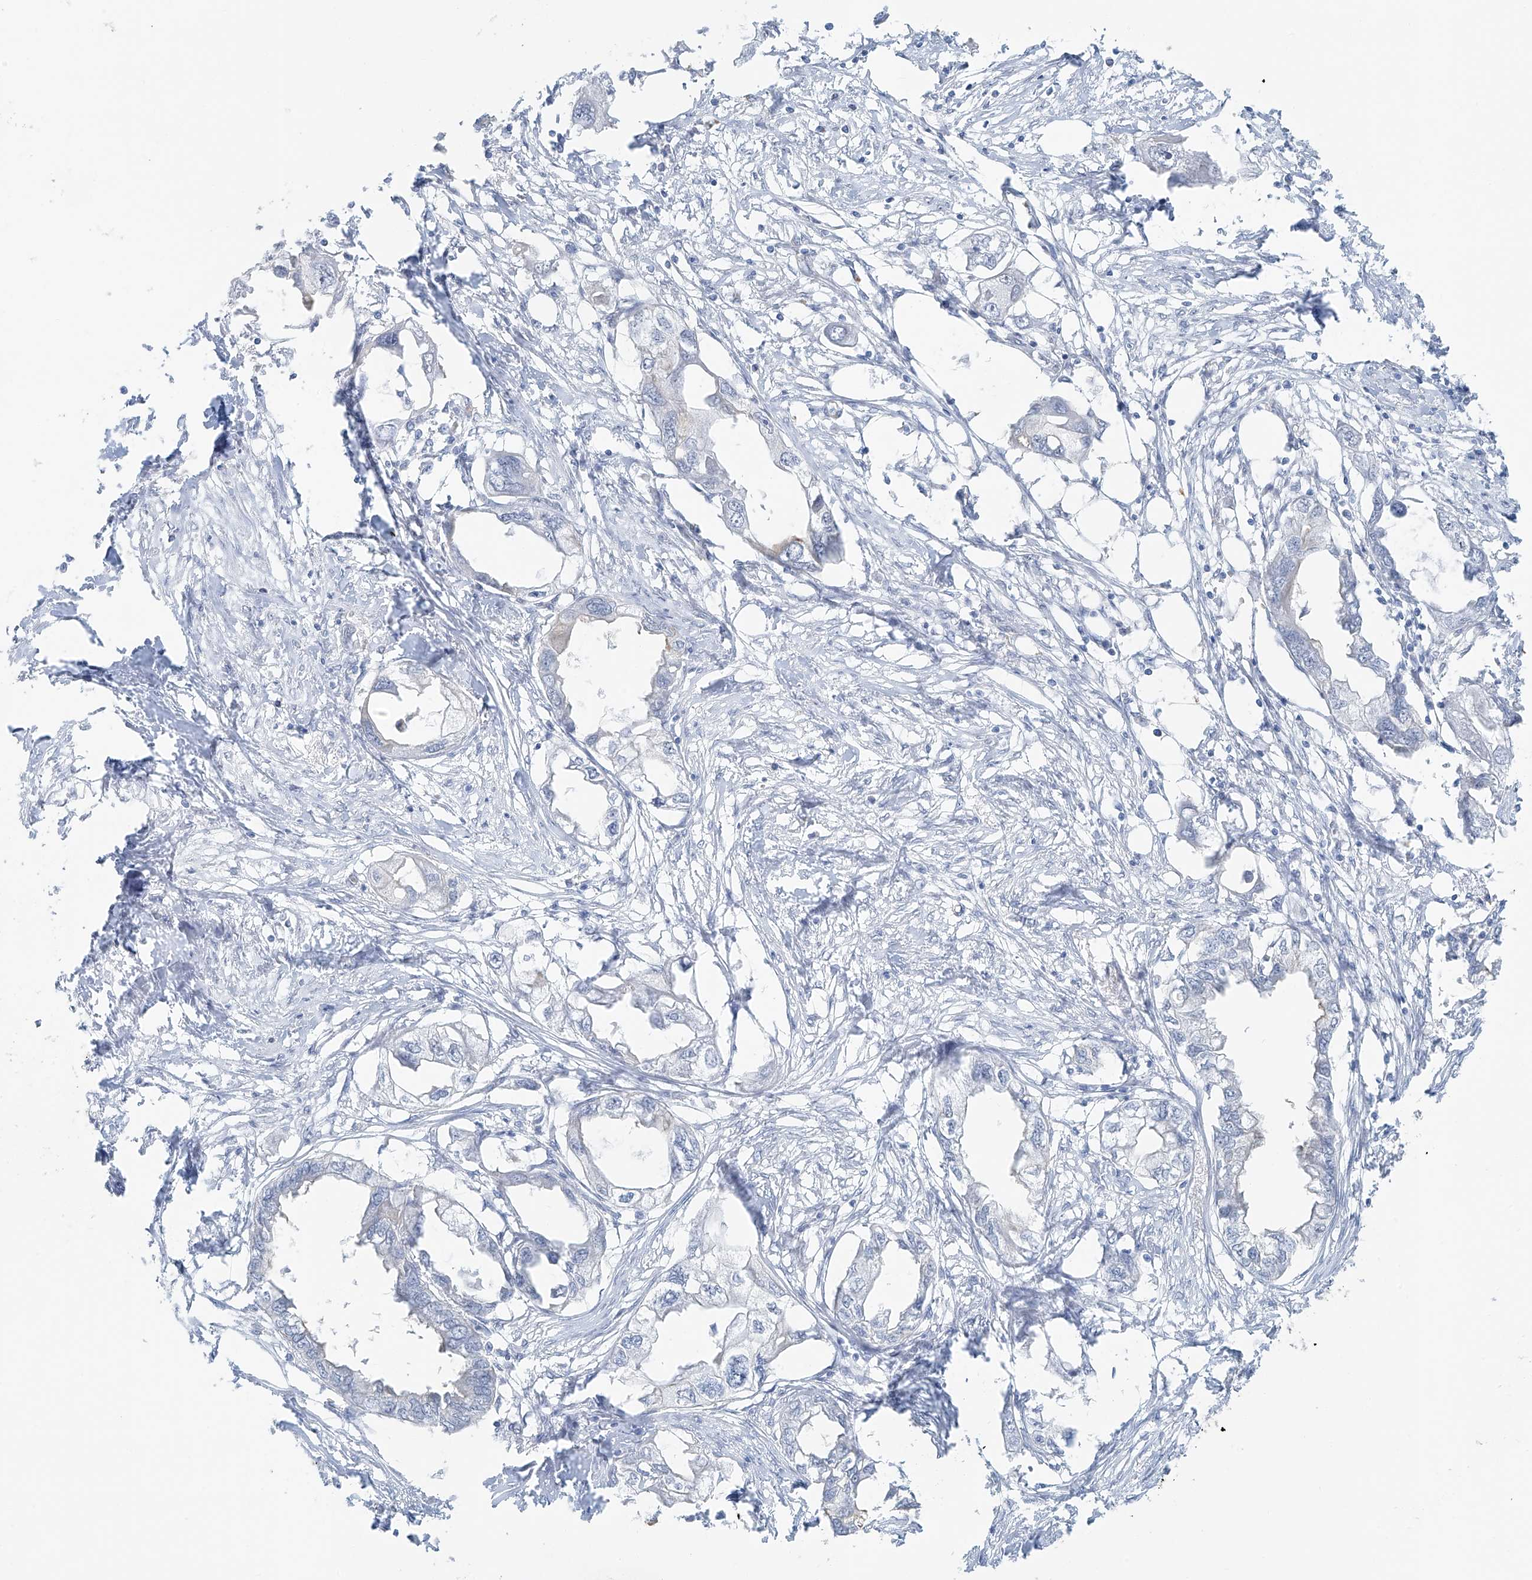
{"staining": {"intensity": "negative", "quantity": "none", "location": "none"}, "tissue": "endometrial cancer", "cell_type": "Tumor cells", "image_type": "cancer", "snomed": [{"axis": "morphology", "description": "Adenocarcinoma, NOS"}, {"axis": "morphology", "description": "Adenocarcinoma, metastatic, NOS"}, {"axis": "topography", "description": "Adipose tissue"}, {"axis": "topography", "description": "Endometrium"}], "caption": "Tumor cells show no significant staining in endometrial cancer (adenocarcinoma). Brightfield microscopy of immunohistochemistry (IHC) stained with DAB (3,3'-diaminobenzidine) (brown) and hematoxylin (blue), captured at high magnification.", "gene": "TUBE1", "patient": {"sex": "female", "age": 67}}